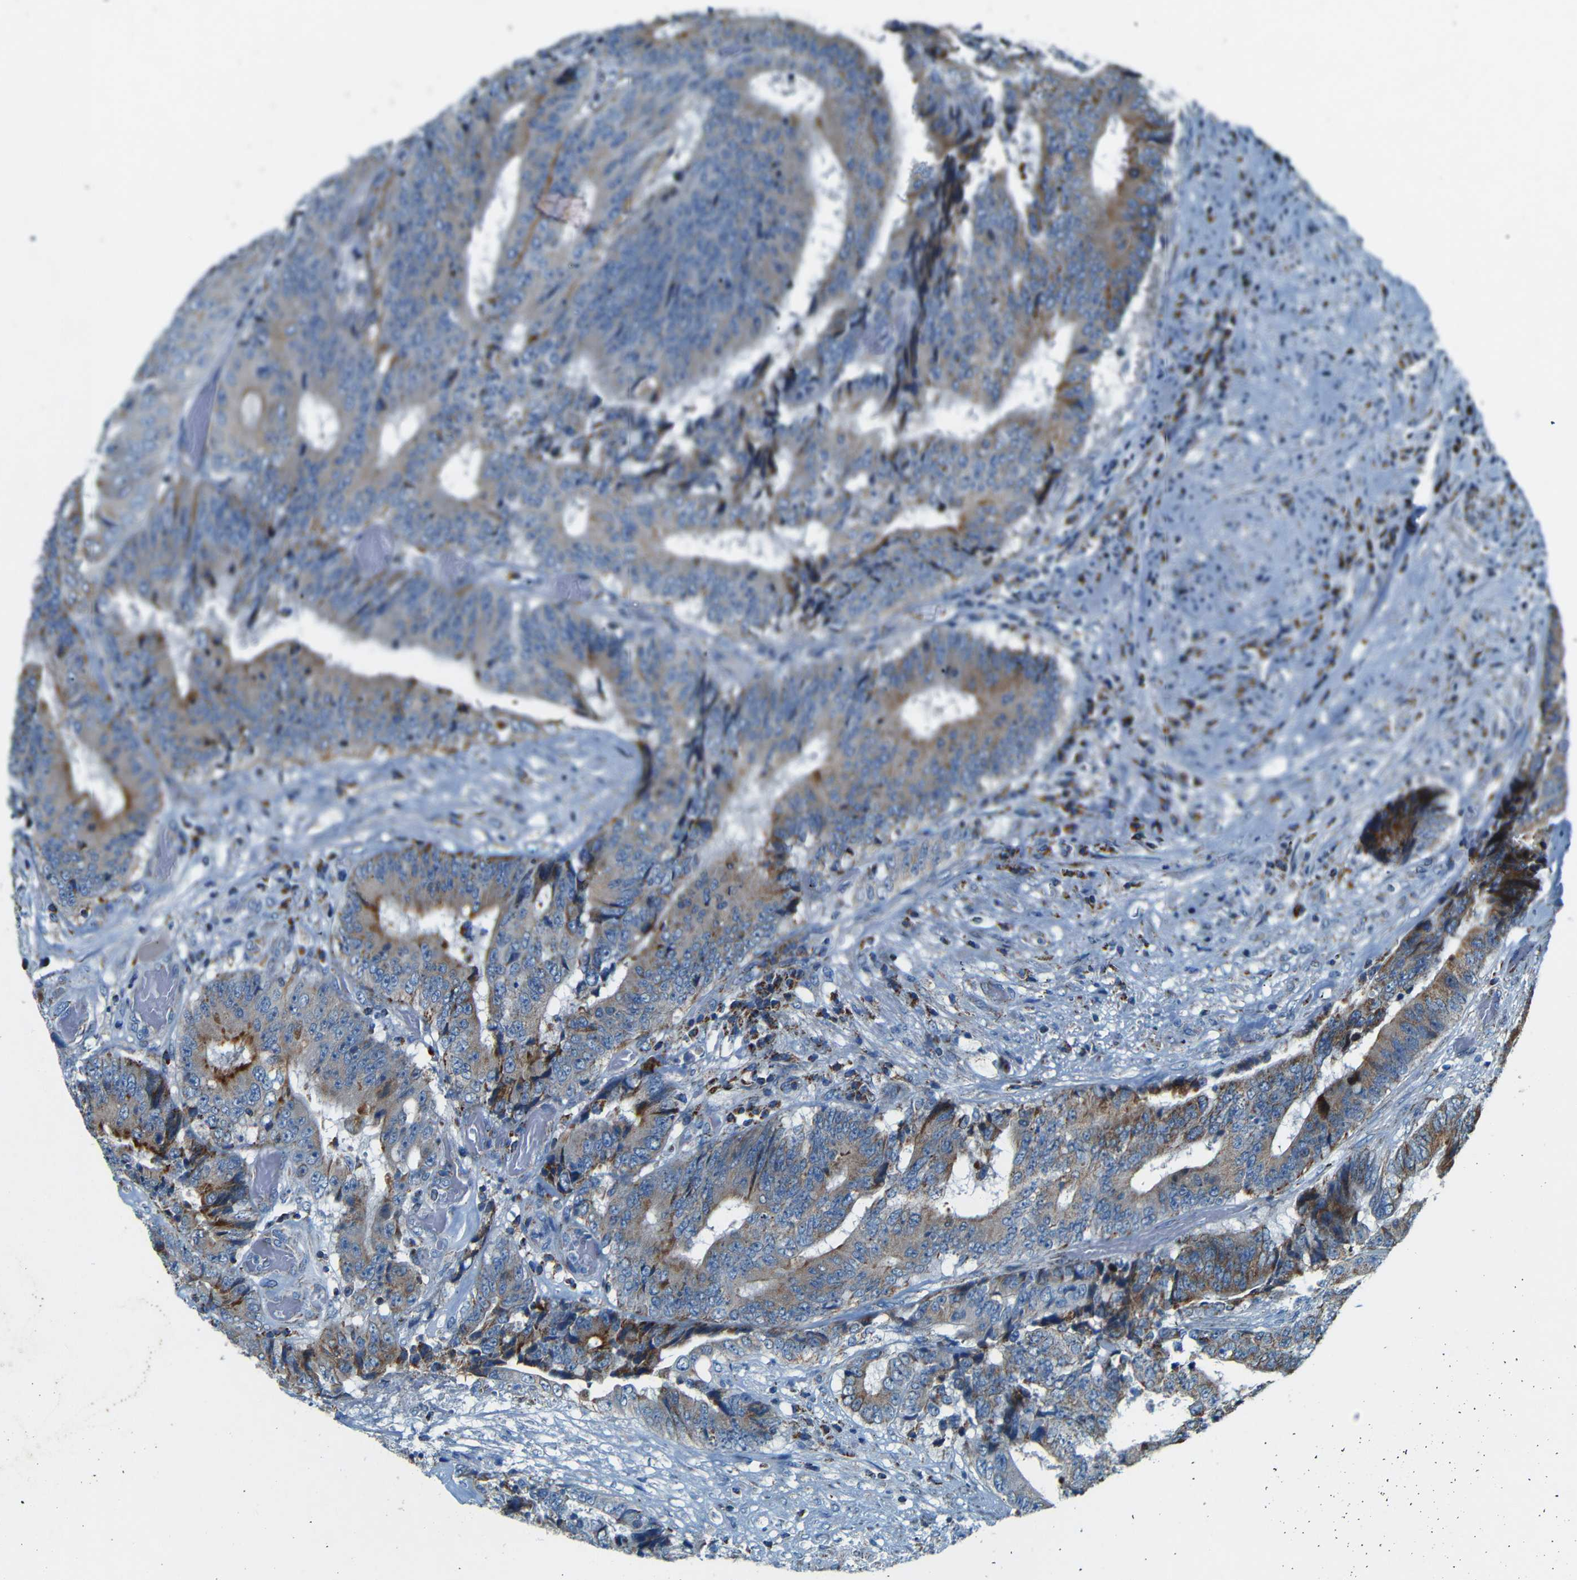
{"staining": {"intensity": "strong", "quantity": "25%-75%", "location": "cytoplasmic/membranous"}, "tissue": "colorectal cancer", "cell_type": "Tumor cells", "image_type": "cancer", "snomed": [{"axis": "morphology", "description": "Adenocarcinoma, NOS"}, {"axis": "topography", "description": "Rectum"}], "caption": "There is high levels of strong cytoplasmic/membranous staining in tumor cells of colorectal adenocarcinoma, as demonstrated by immunohistochemical staining (brown color).", "gene": "WSCD2", "patient": {"sex": "male", "age": 72}}